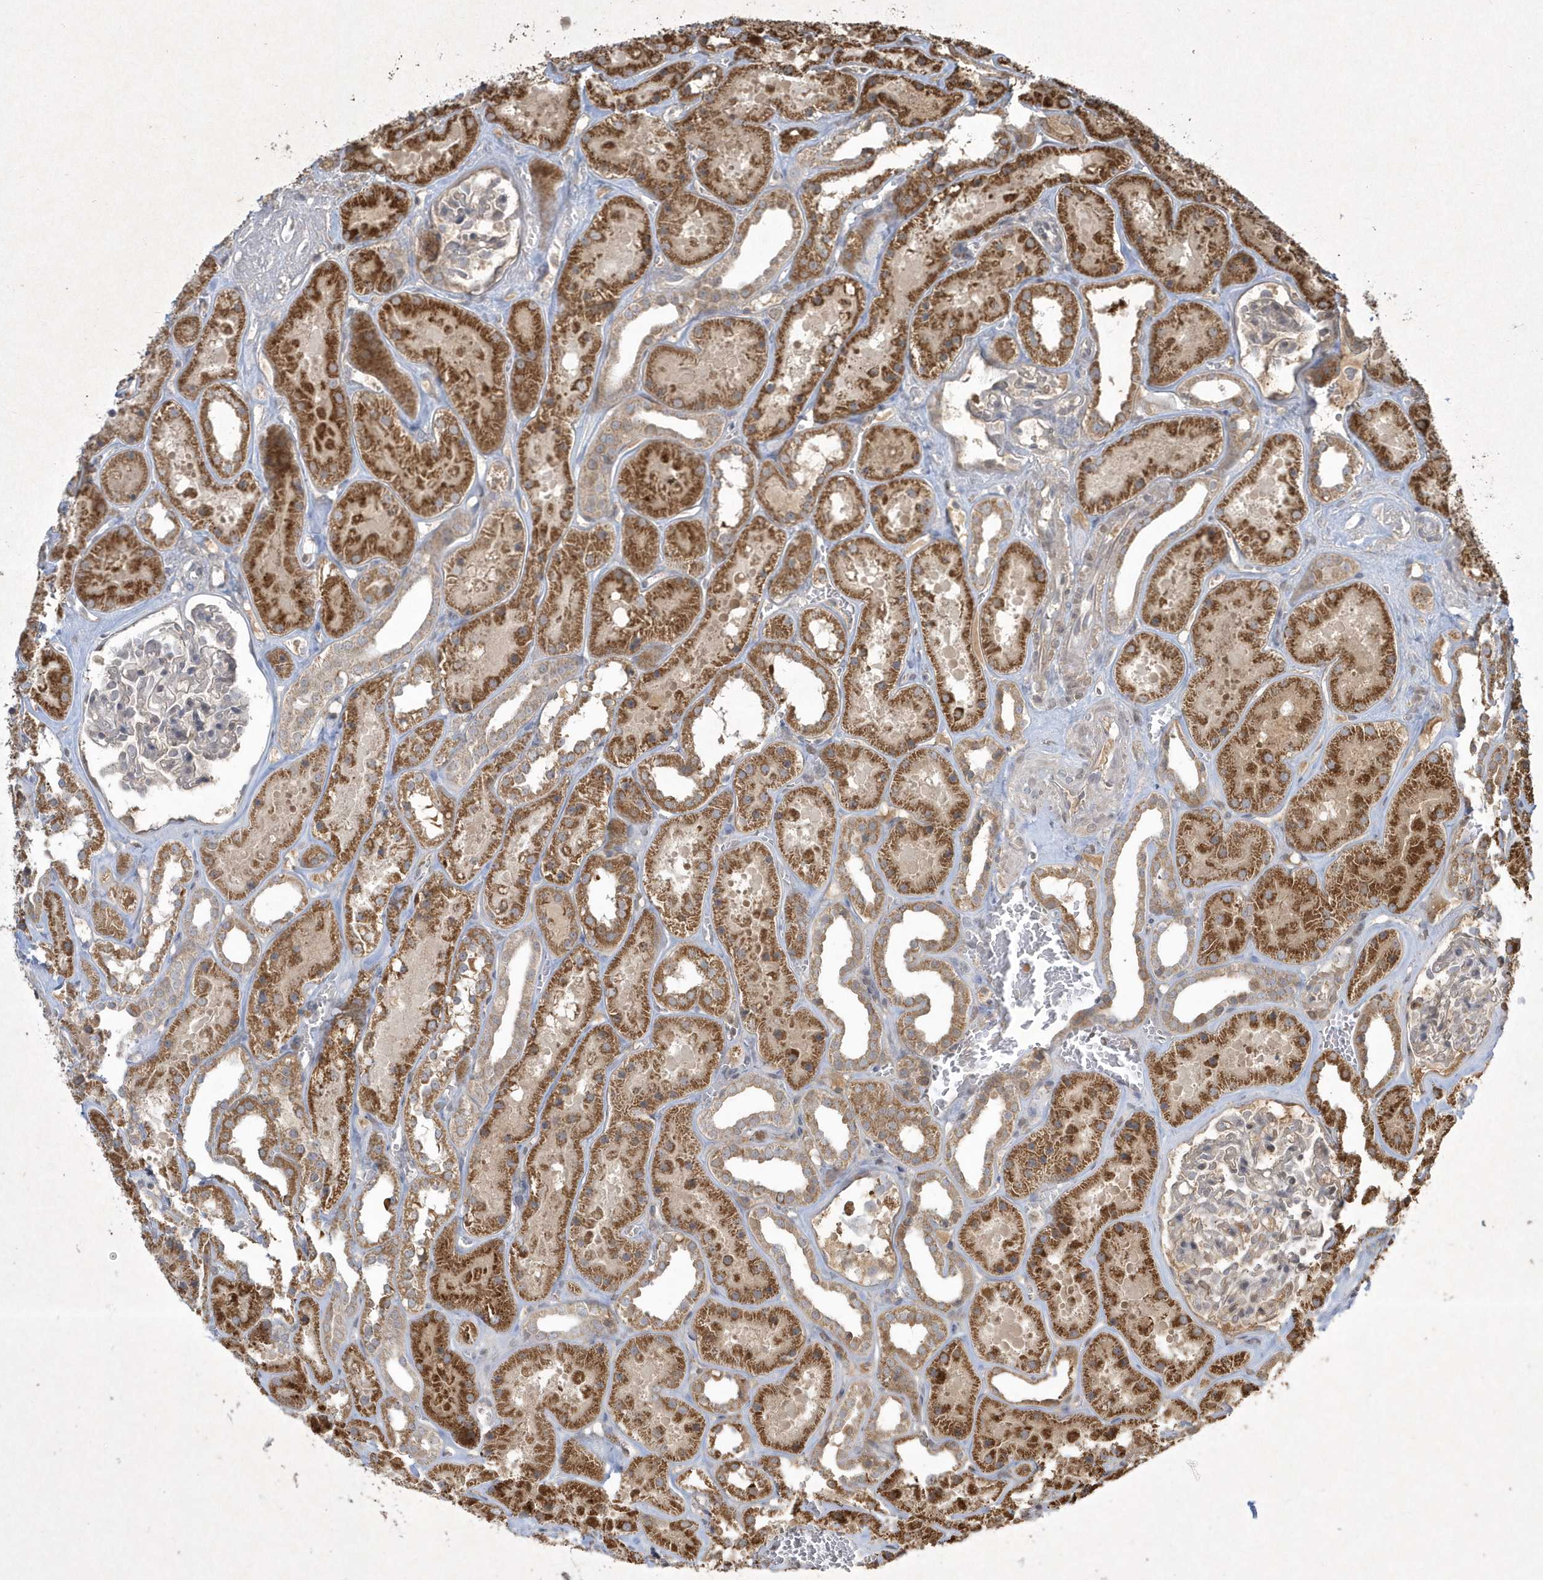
{"staining": {"intensity": "weak", "quantity": "<25%", "location": "cytoplasmic/membranous"}, "tissue": "kidney", "cell_type": "Cells in glomeruli", "image_type": "normal", "snomed": [{"axis": "morphology", "description": "Normal tissue, NOS"}, {"axis": "topography", "description": "Kidney"}], "caption": "Immunohistochemical staining of benign human kidney reveals no significant expression in cells in glomeruli.", "gene": "PLTP", "patient": {"sex": "female", "age": 41}}